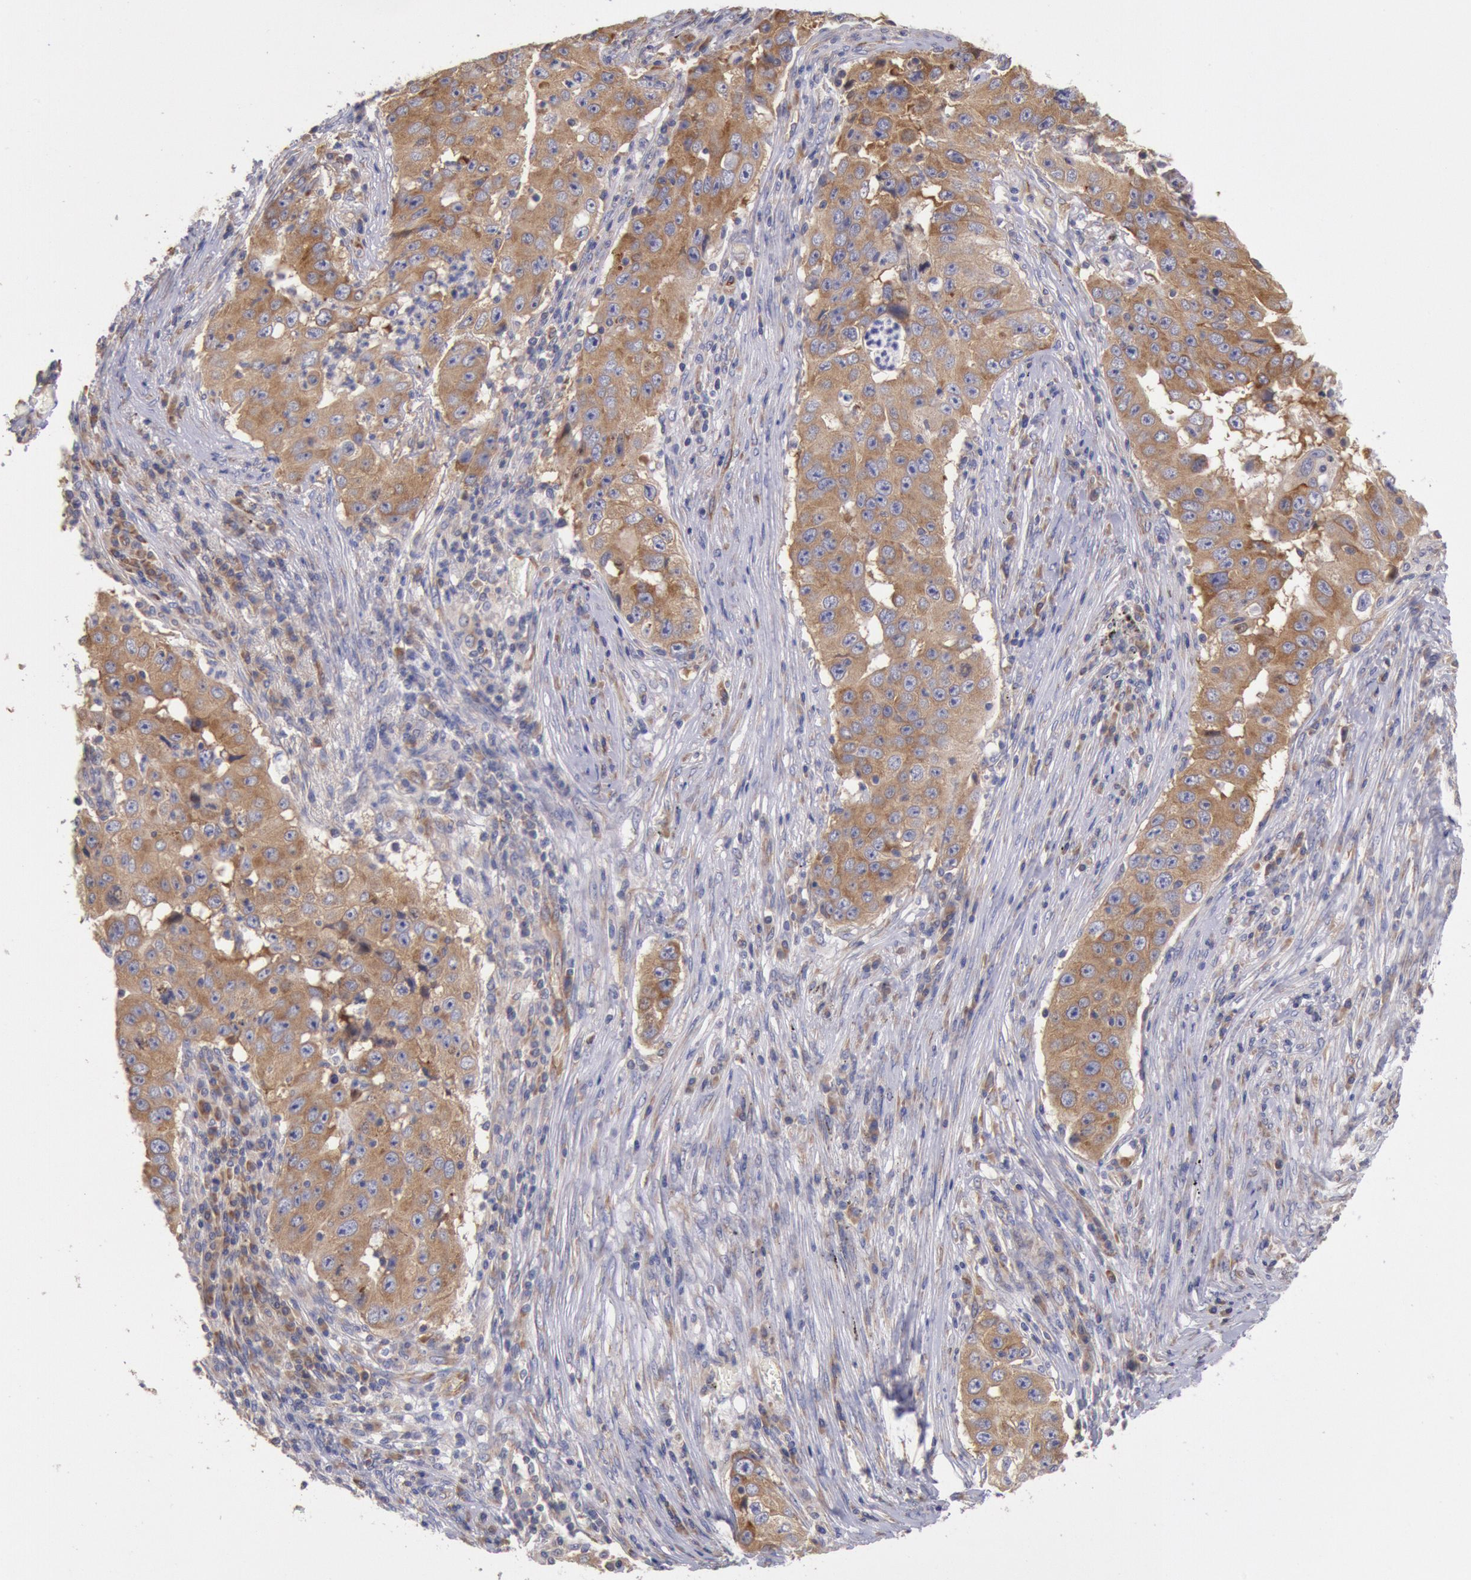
{"staining": {"intensity": "moderate", "quantity": ">75%", "location": "cytoplasmic/membranous"}, "tissue": "lung cancer", "cell_type": "Tumor cells", "image_type": "cancer", "snomed": [{"axis": "morphology", "description": "Squamous cell carcinoma, NOS"}, {"axis": "topography", "description": "Lung"}], "caption": "Human squamous cell carcinoma (lung) stained with a protein marker displays moderate staining in tumor cells.", "gene": "DRG1", "patient": {"sex": "male", "age": 64}}